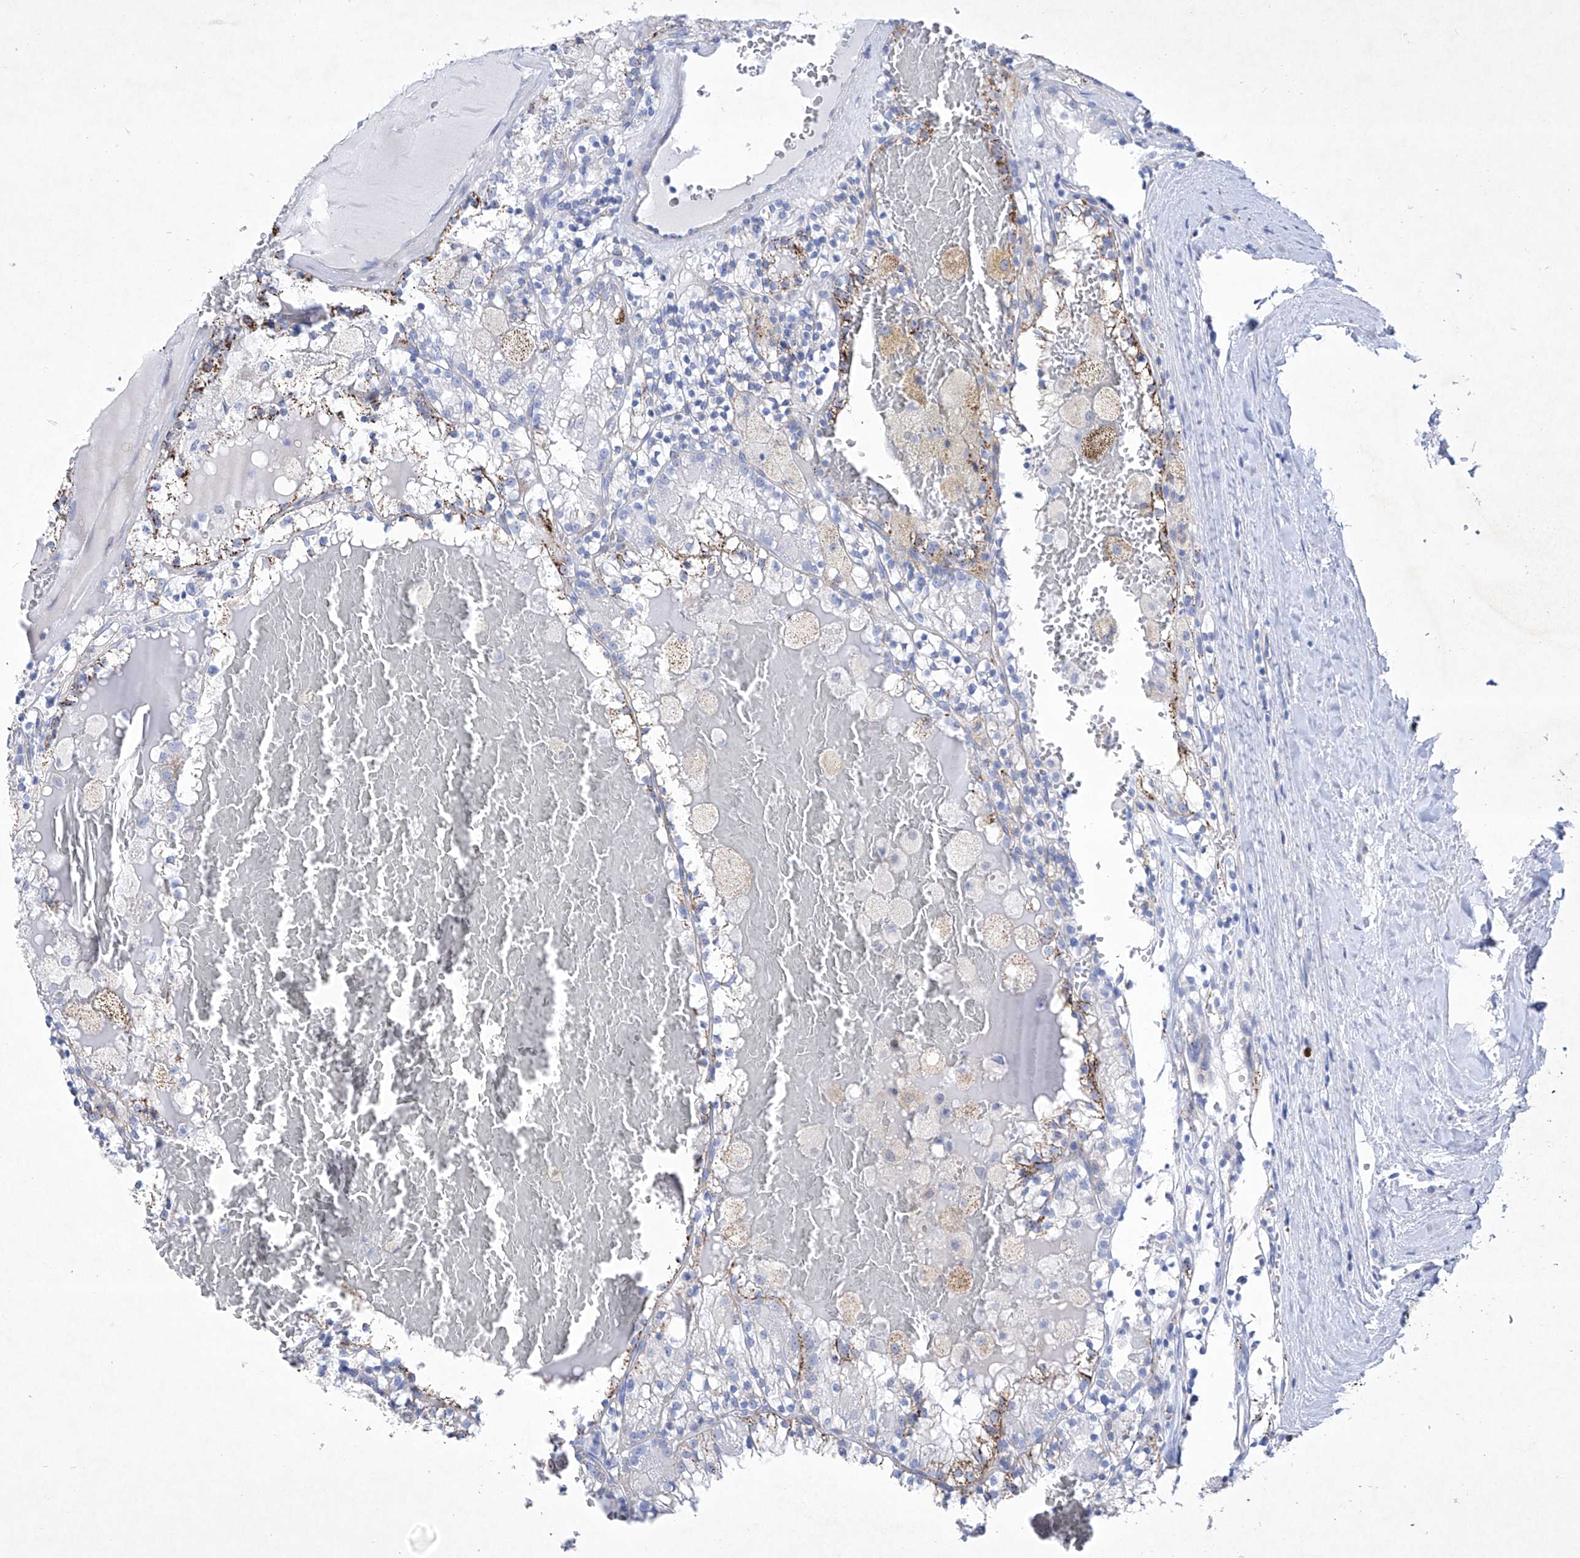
{"staining": {"intensity": "moderate", "quantity": "<25%", "location": "cytoplasmic/membranous"}, "tissue": "renal cancer", "cell_type": "Tumor cells", "image_type": "cancer", "snomed": [{"axis": "morphology", "description": "Adenocarcinoma, NOS"}, {"axis": "topography", "description": "Kidney"}], "caption": "Renal cancer (adenocarcinoma) stained with immunohistochemistry (IHC) demonstrates moderate cytoplasmic/membranous expression in about <25% of tumor cells.", "gene": "C1orf87", "patient": {"sex": "female", "age": 56}}